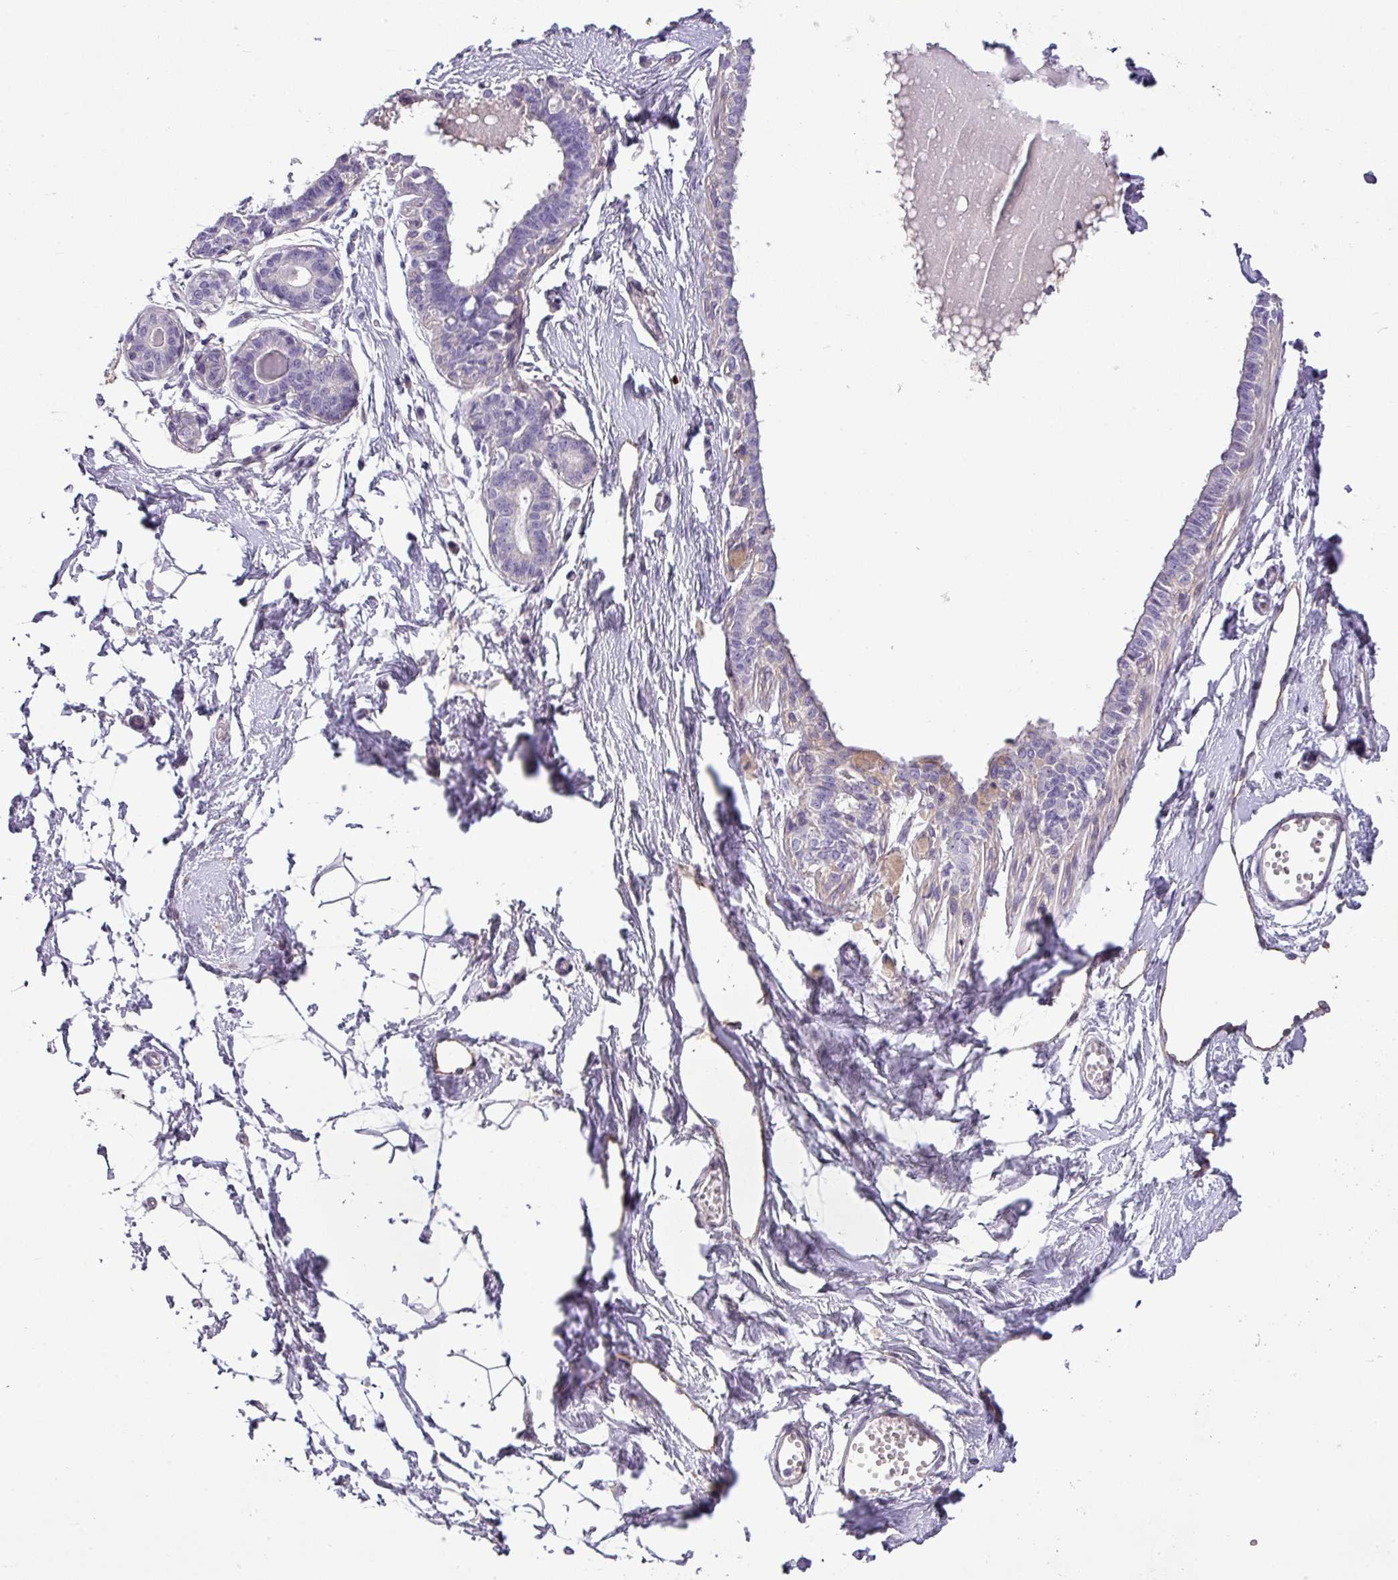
{"staining": {"intensity": "negative", "quantity": "none", "location": "none"}, "tissue": "breast", "cell_type": "Adipocytes", "image_type": "normal", "snomed": [{"axis": "morphology", "description": "Normal tissue, NOS"}, {"axis": "topography", "description": "Breast"}], "caption": "Micrograph shows no significant protein expression in adipocytes of normal breast.", "gene": "TMEM178B", "patient": {"sex": "female", "age": 45}}